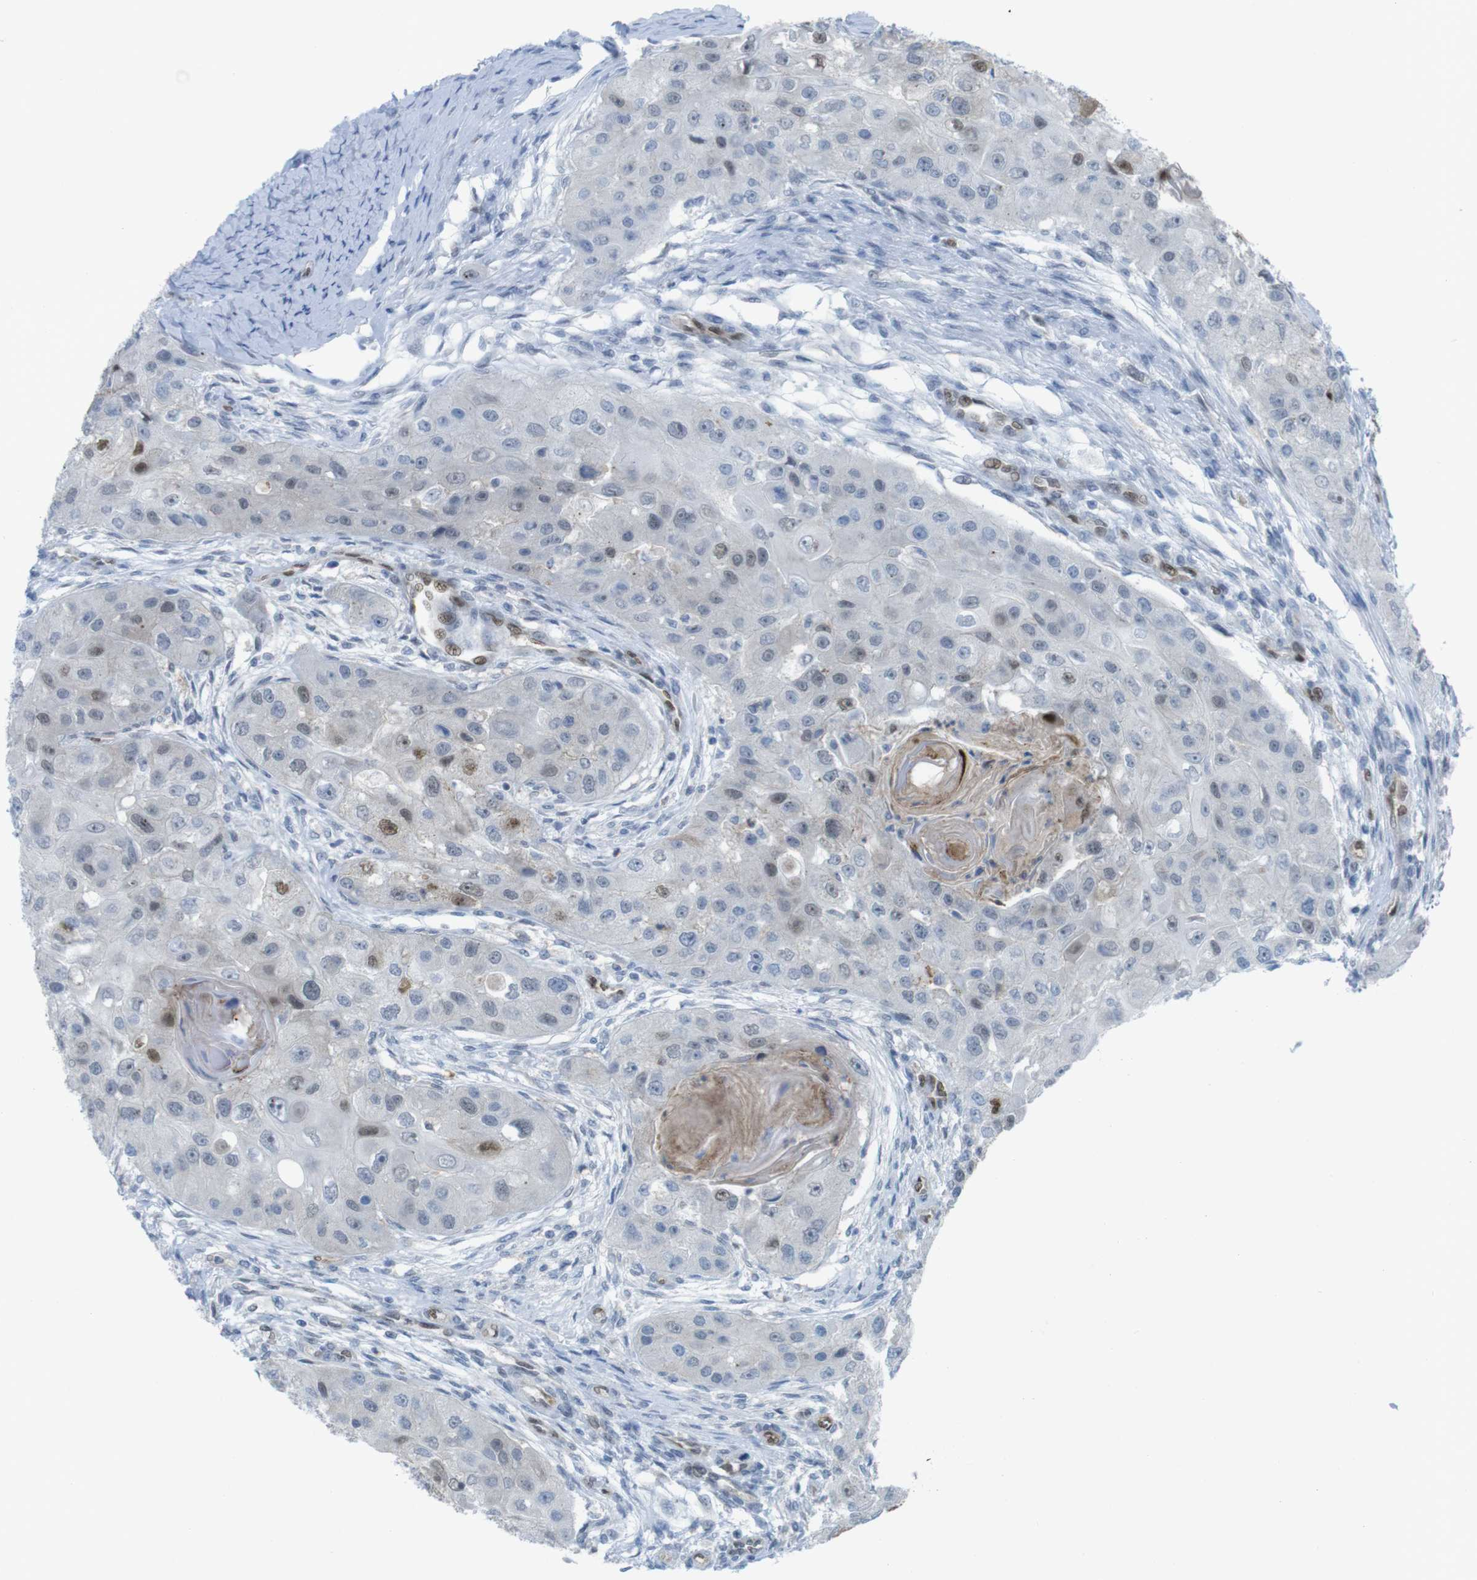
{"staining": {"intensity": "weak", "quantity": "<25%", "location": "nuclear"}, "tissue": "head and neck cancer", "cell_type": "Tumor cells", "image_type": "cancer", "snomed": [{"axis": "morphology", "description": "Normal tissue, NOS"}, {"axis": "morphology", "description": "Squamous cell carcinoma, NOS"}, {"axis": "topography", "description": "Skeletal muscle"}, {"axis": "topography", "description": "Head-Neck"}], "caption": "DAB (3,3'-diaminobenzidine) immunohistochemical staining of human head and neck squamous cell carcinoma exhibits no significant staining in tumor cells.", "gene": "UBB", "patient": {"sex": "male", "age": 51}}